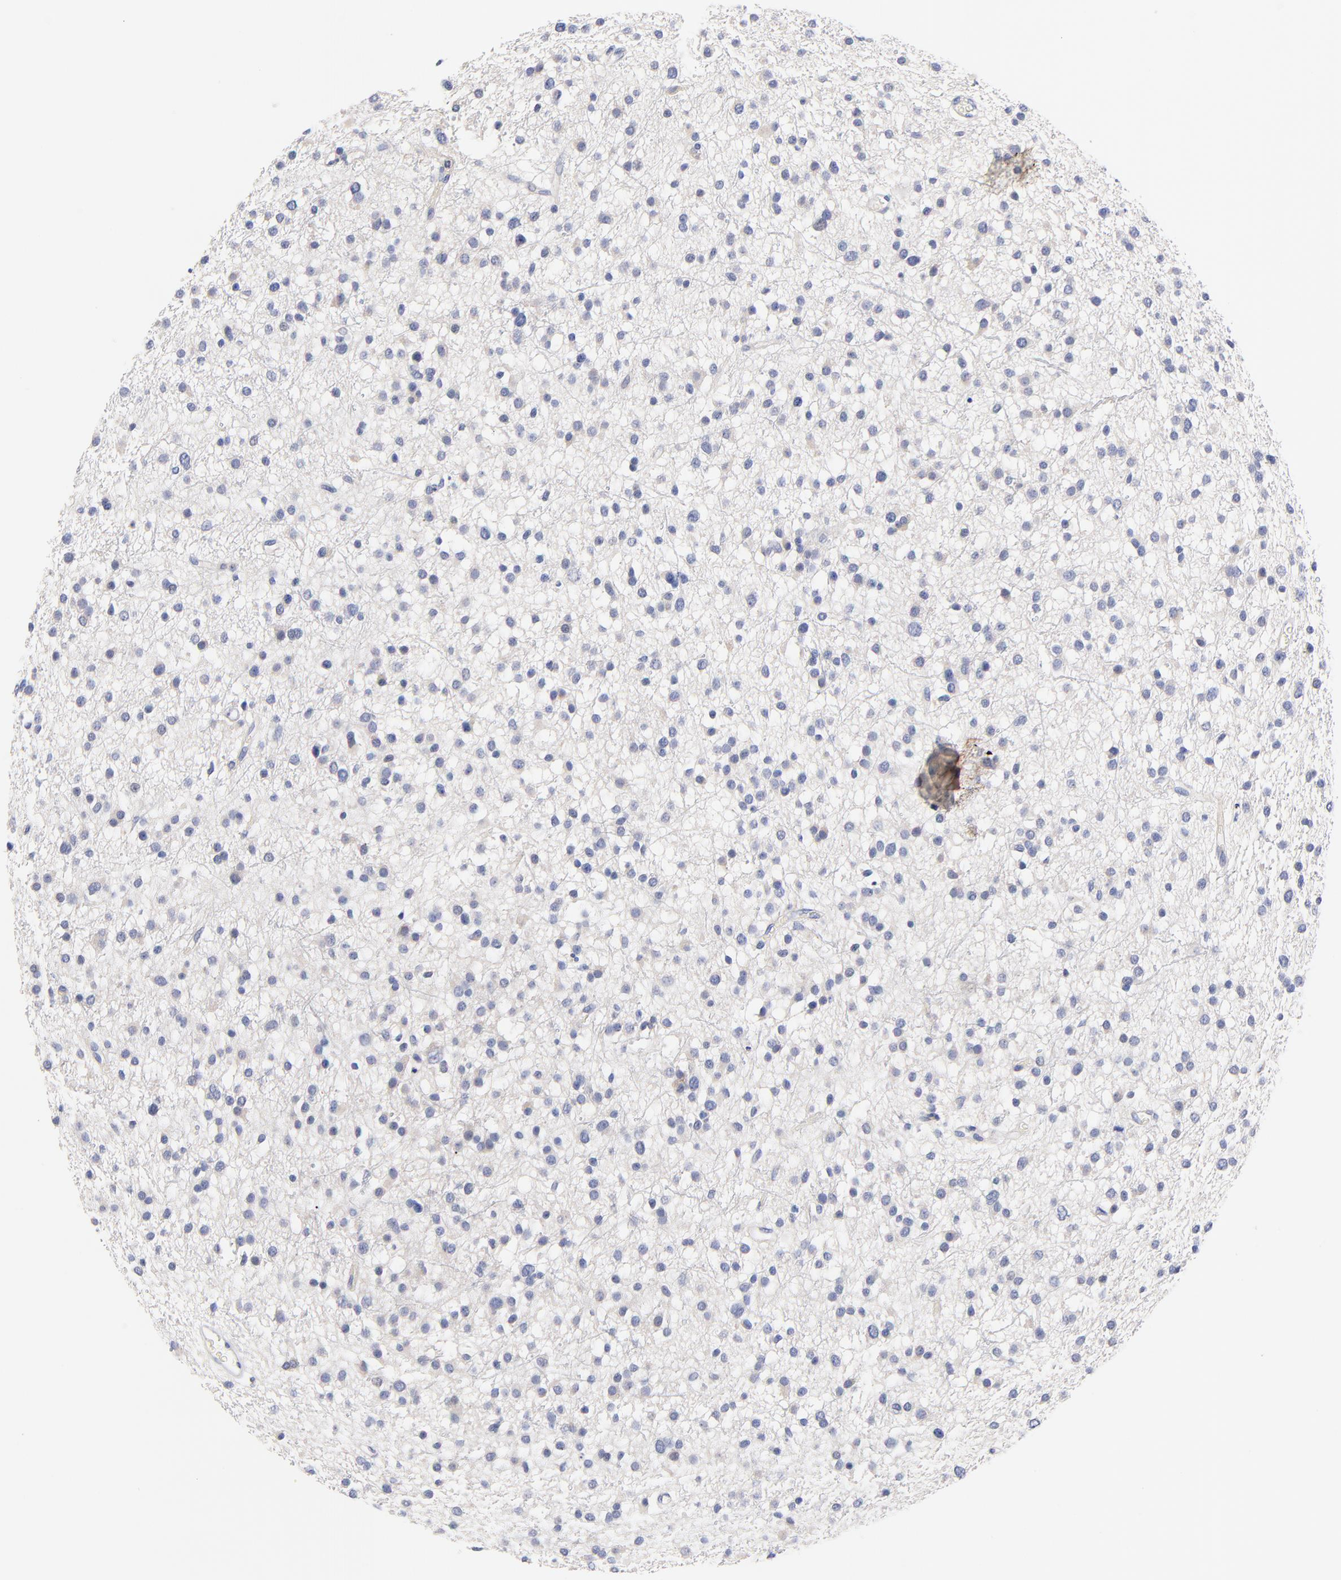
{"staining": {"intensity": "negative", "quantity": "none", "location": "none"}, "tissue": "glioma", "cell_type": "Tumor cells", "image_type": "cancer", "snomed": [{"axis": "morphology", "description": "Glioma, malignant, Low grade"}, {"axis": "topography", "description": "Brain"}], "caption": "DAB (3,3'-diaminobenzidine) immunohistochemical staining of human glioma demonstrates no significant positivity in tumor cells.", "gene": "FBXO10", "patient": {"sex": "female", "age": 36}}